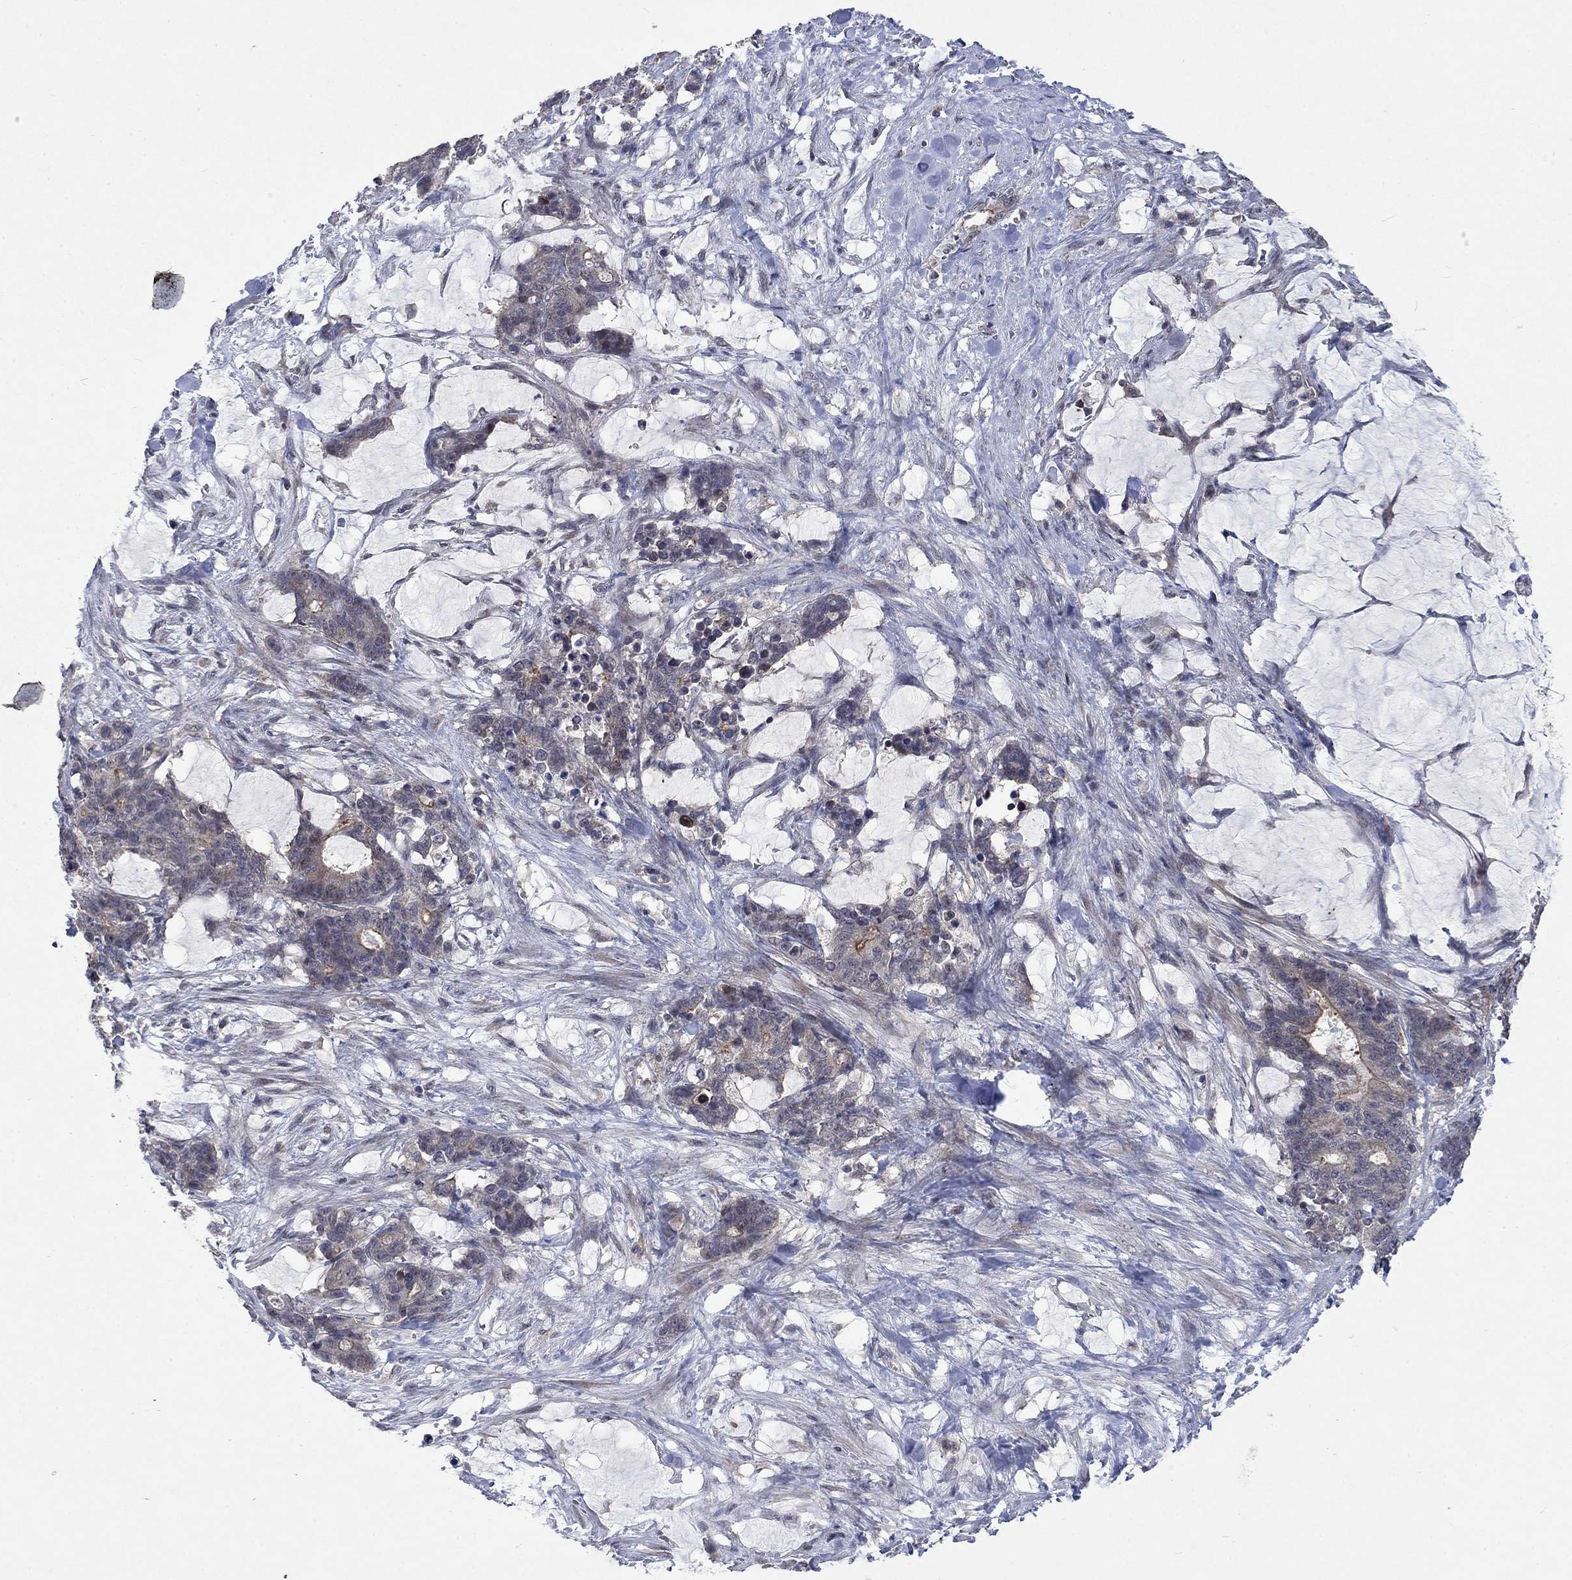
{"staining": {"intensity": "negative", "quantity": "none", "location": "none"}, "tissue": "stomach cancer", "cell_type": "Tumor cells", "image_type": "cancer", "snomed": [{"axis": "morphology", "description": "Normal tissue, NOS"}, {"axis": "morphology", "description": "Adenocarcinoma, NOS"}, {"axis": "topography", "description": "Stomach"}], "caption": "The histopathology image demonstrates no significant positivity in tumor cells of stomach cancer (adenocarcinoma).", "gene": "PPP1R9A", "patient": {"sex": "female", "age": 64}}